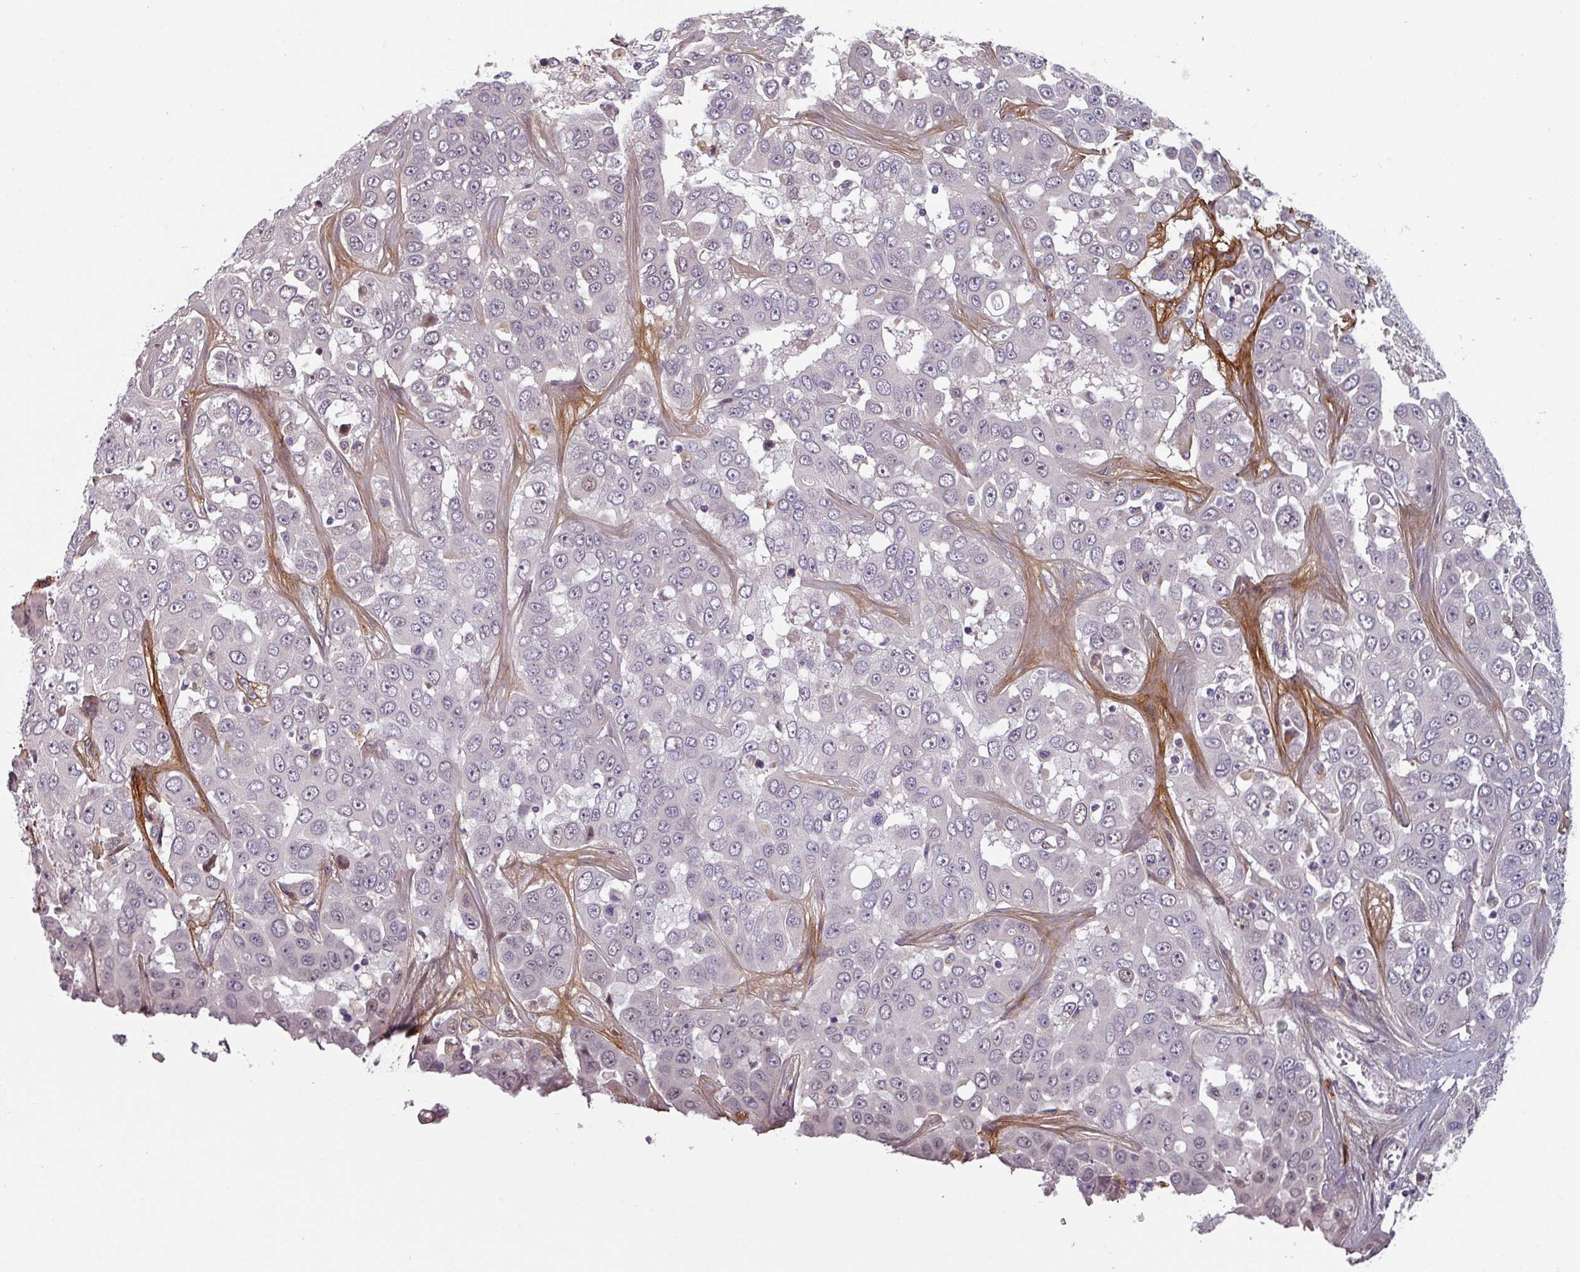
{"staining": {"intensity": "negative", "quantity": "none", "location": "none"}, "tissue": "liver cancer", "cell_type": "Tumor cells", "image_type": "cancer", "snomed": [{"axis": "morphology", "description": "Cholangiocarcinoma"}, {"axis": "topography", "description": "Liver"}], "caption": "There is no significant positivity in tumor cells of liver cancer.", "gene": "CYB5RL", "patient": {"sex": "female", "age": 52}}